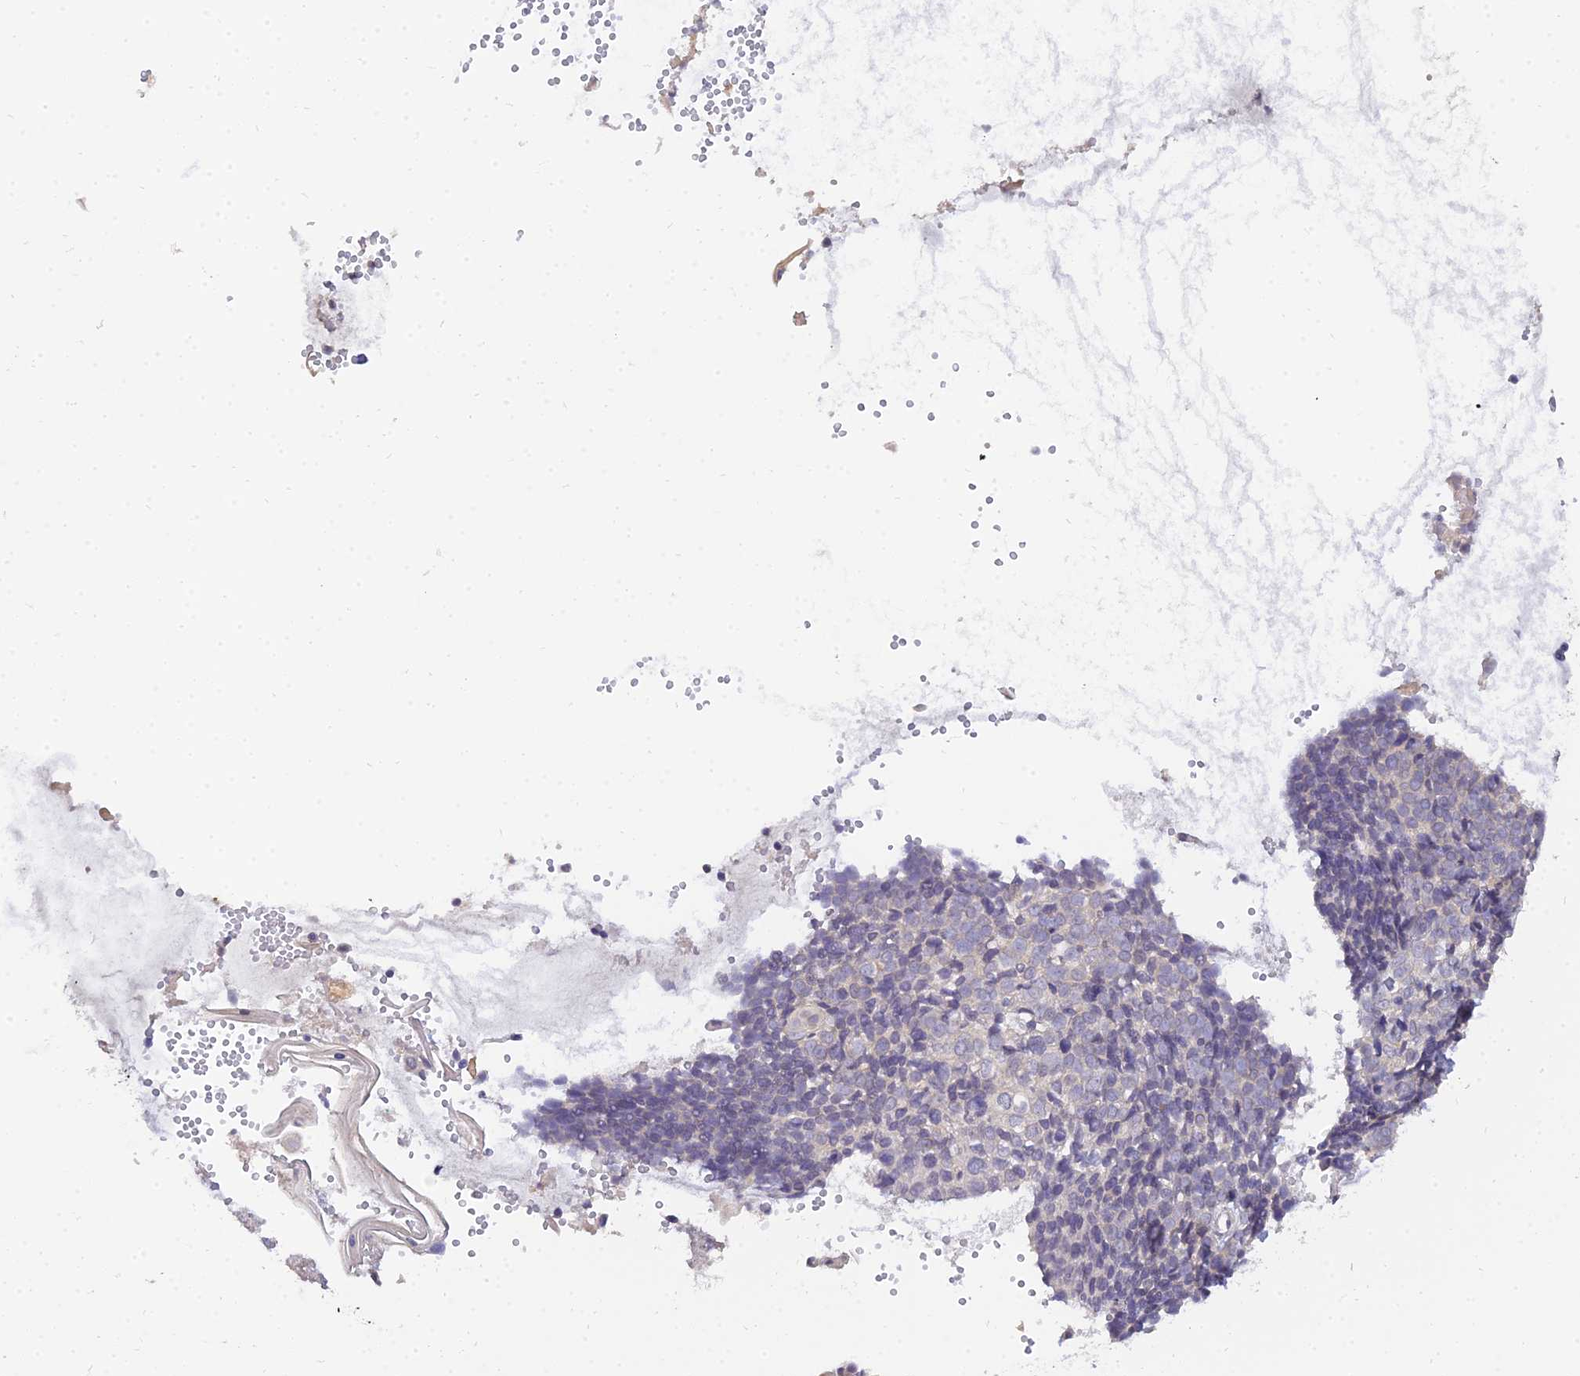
{"staining": {"intensity": "negative", "quantity": "none", "location": "none"}, "tissue": "cervical cancer", "cell_type": "Tumor cells", "image_type": "cancer", "snomed": [{"axis": "morphology", "description": "Squamous cell carcinoma, NOS"}, {"axis": "topography", "description": "Cervix"}], "caption": "DAB immunohistochemical staining of human squamous cell carcinoma (cervical) demonstrates no significant staining in tumor cells. (Immunohistochemistry (ihc), brightfield microscopy, high magnification).", "gene": "ARL8B", "patient": {"sex": "female", "age": 39}}